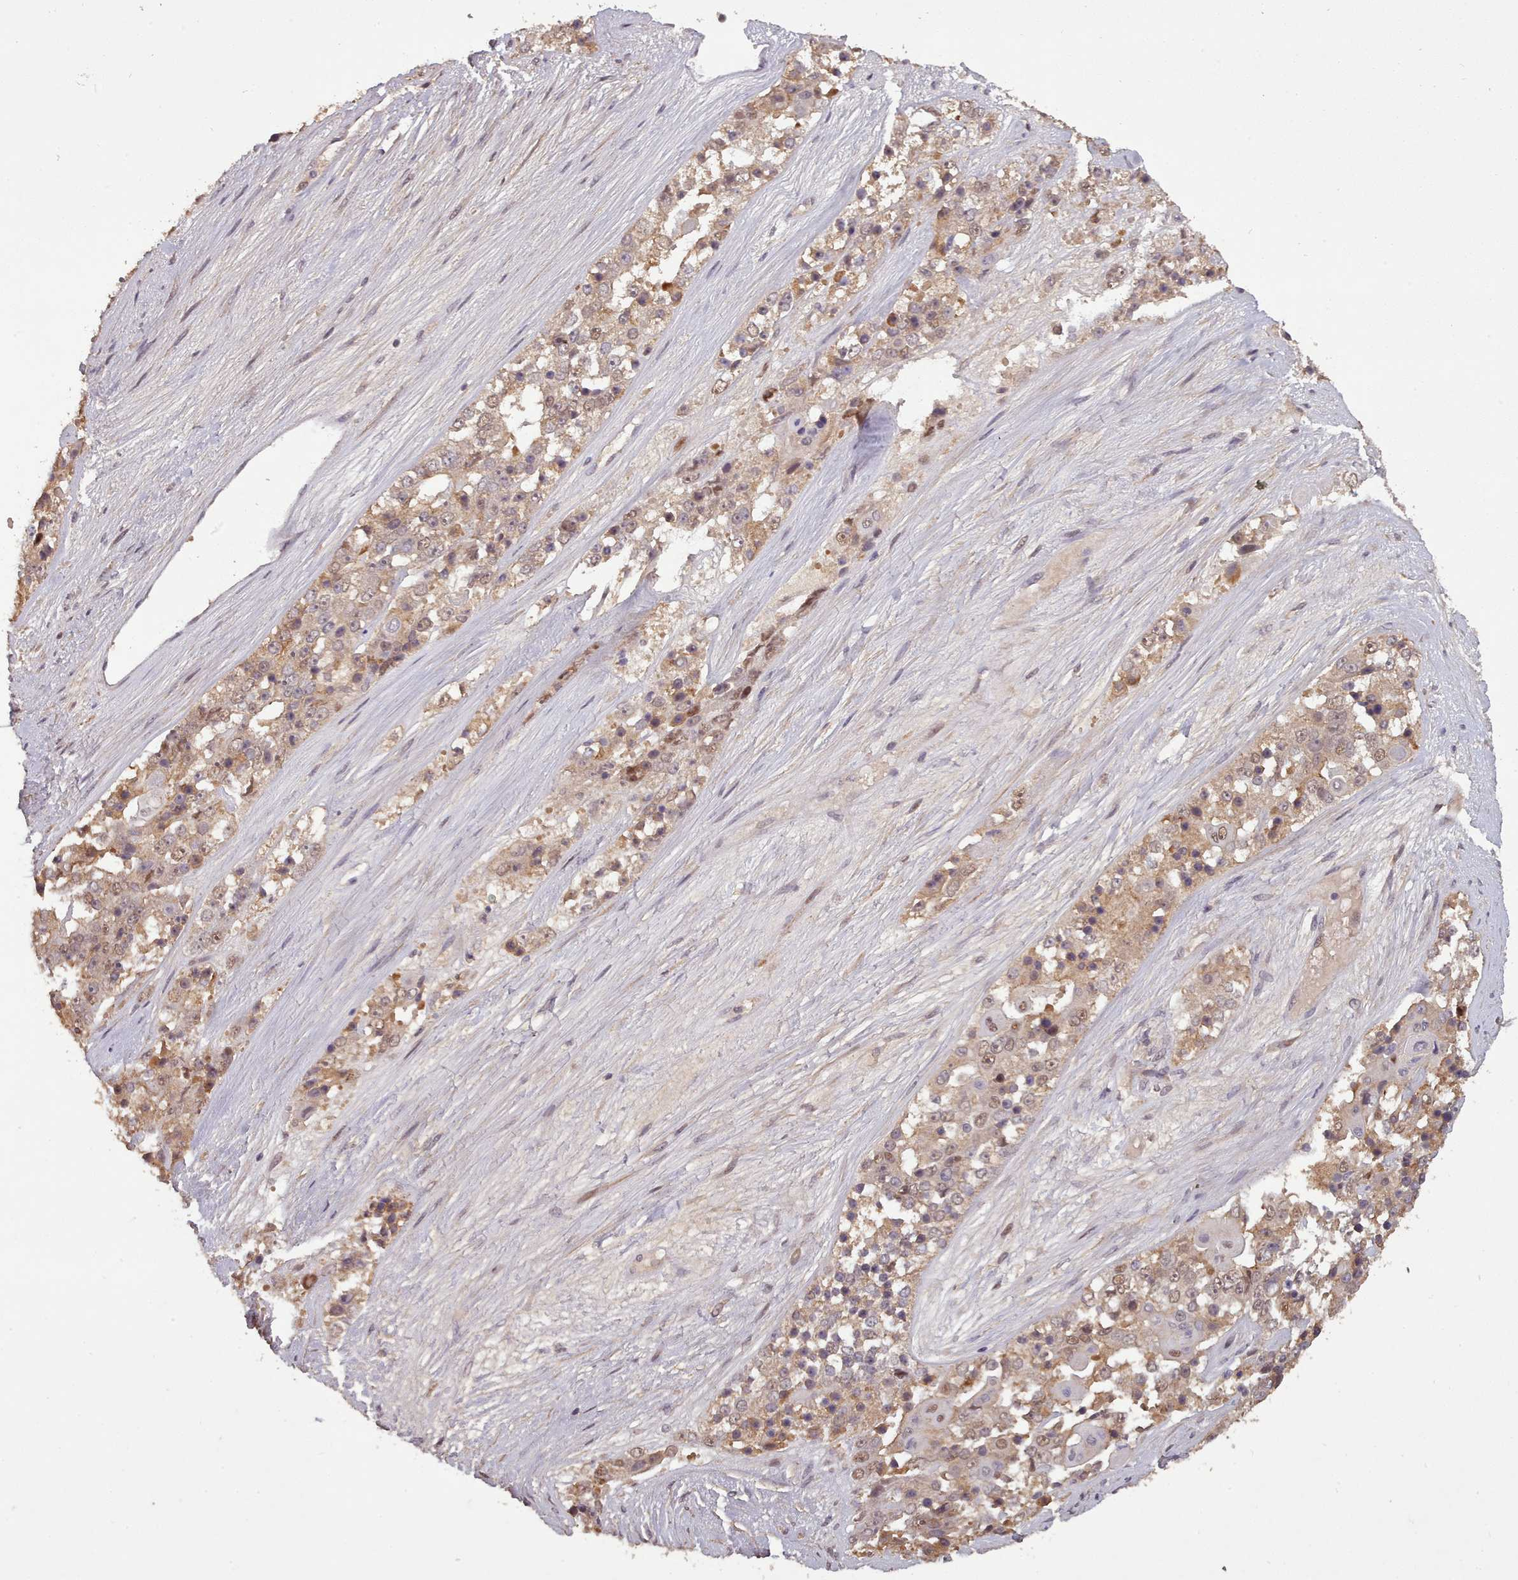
{"staining": {"intensity": "weak", "quantity": "25%-75%", "location": "nuclear"}, "tissue": "ovarian cancer", "cell_type": "Tumor cells", "image_type": "cancer", "snomed": [{"axis": "morphology", "description": "Carcinoma, endometroid"}, {"axis": "topography", "description": "Ovary"}], "caption": "Endometroid carcinoma (ovarian) stained with DAB IHC reveals low levels of weak nuclear staining in approximately 25%-75% of tumor cells.", "gene": "CDC6", "patient": {"sex": "female", "age": 51}}